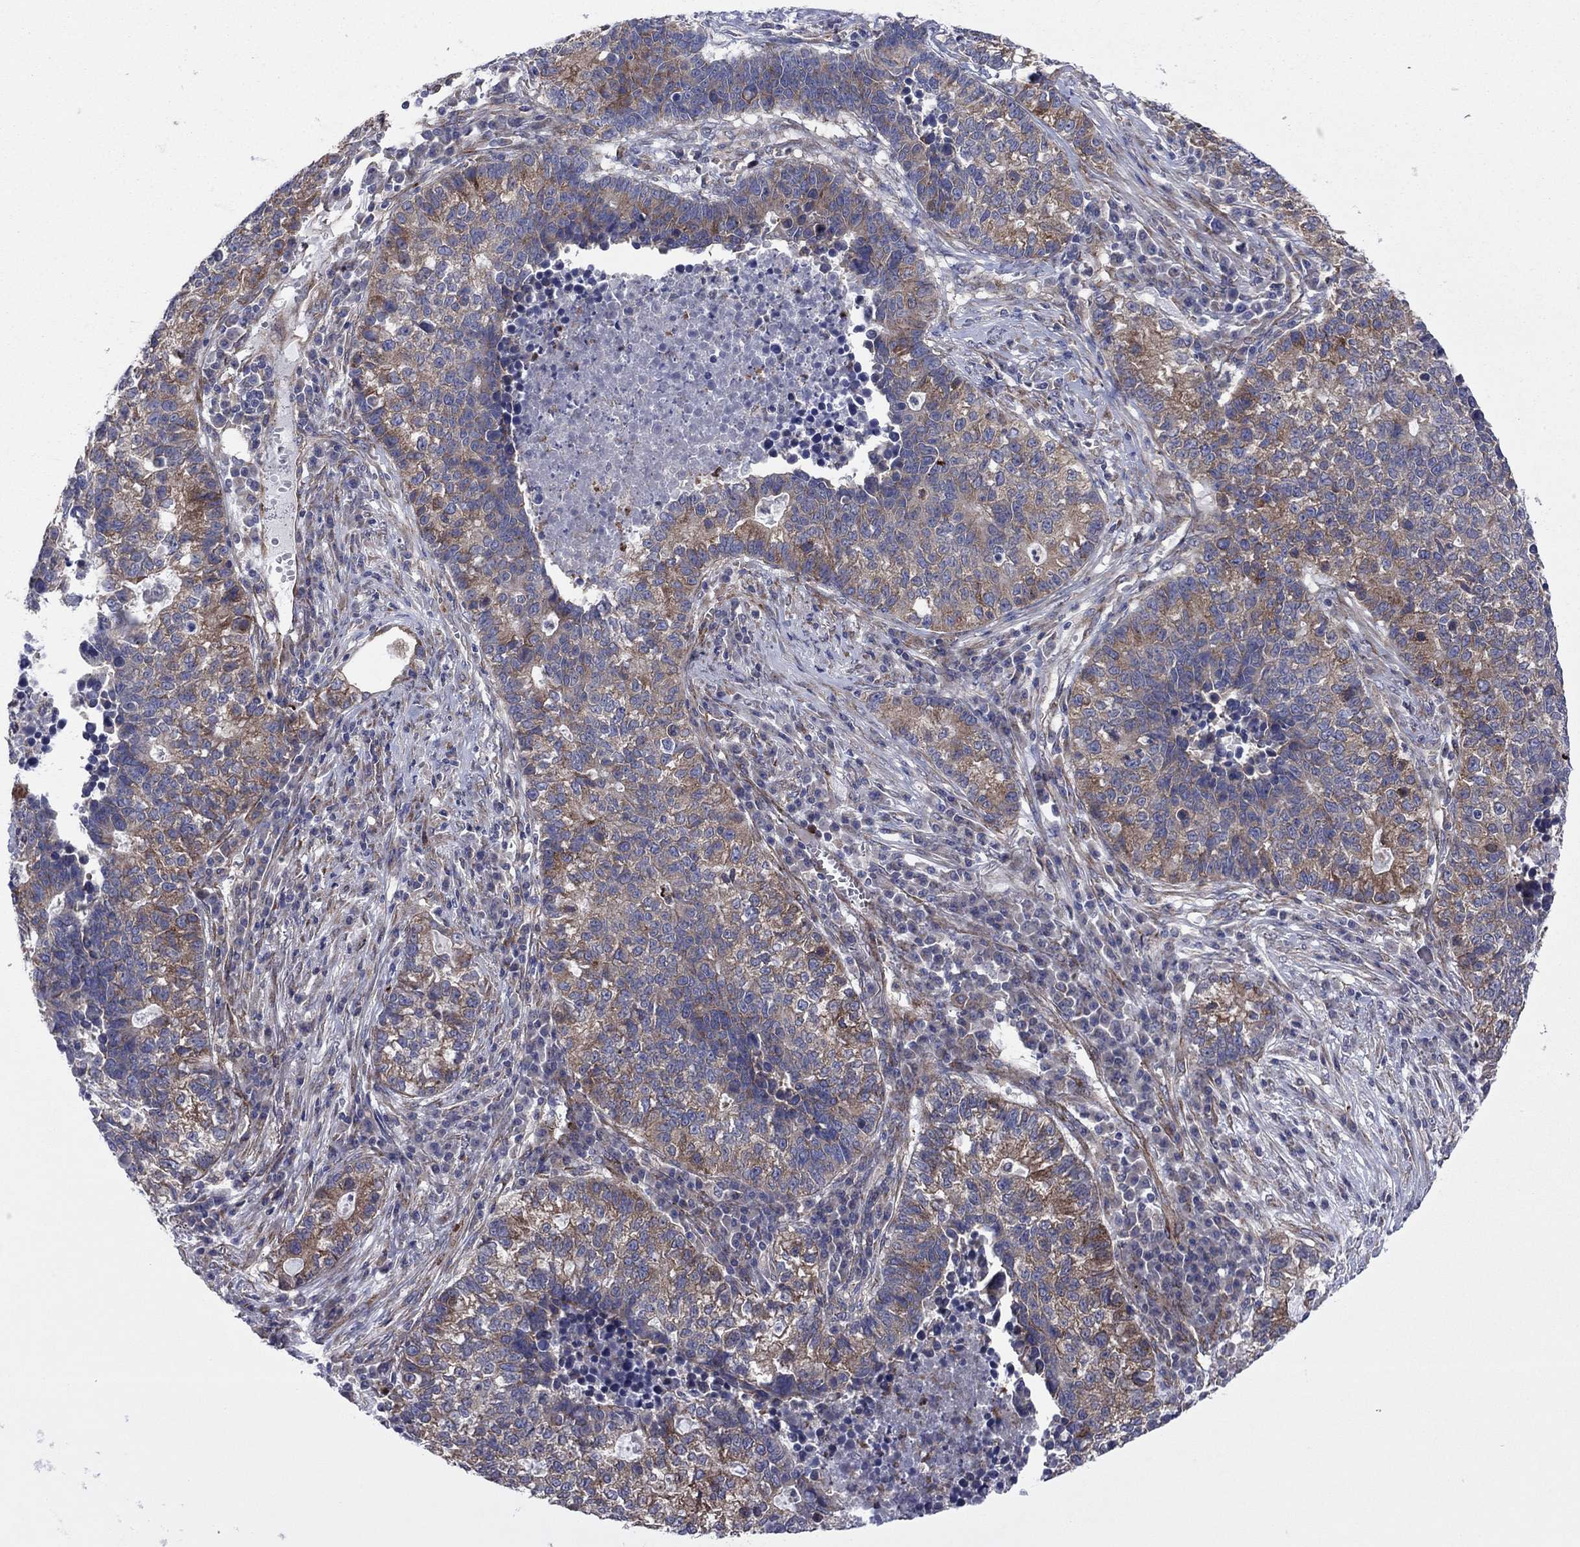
{"staining": {"intensity": "moderate", "quantity": "25%-75%", "location": "cytoplasmic/membranous"}, "tissue": "lung cancer", "cell_type": "Tumor cells", "image_type": "cancer", "snomed": [{"axis": "morphology", "description": "Adenocarcinoma, NOS"}, {"axis": "topography", "description": "Lung"}], "caption": "Immunohistochemical staining of human adenocarcinoma (lung) shows moderate cytoplasmic/membranous protein positivity in about 25%-75% of tumor cells.", "gene": "GPR155", "patient": {"sex": "male", "age": 57}}